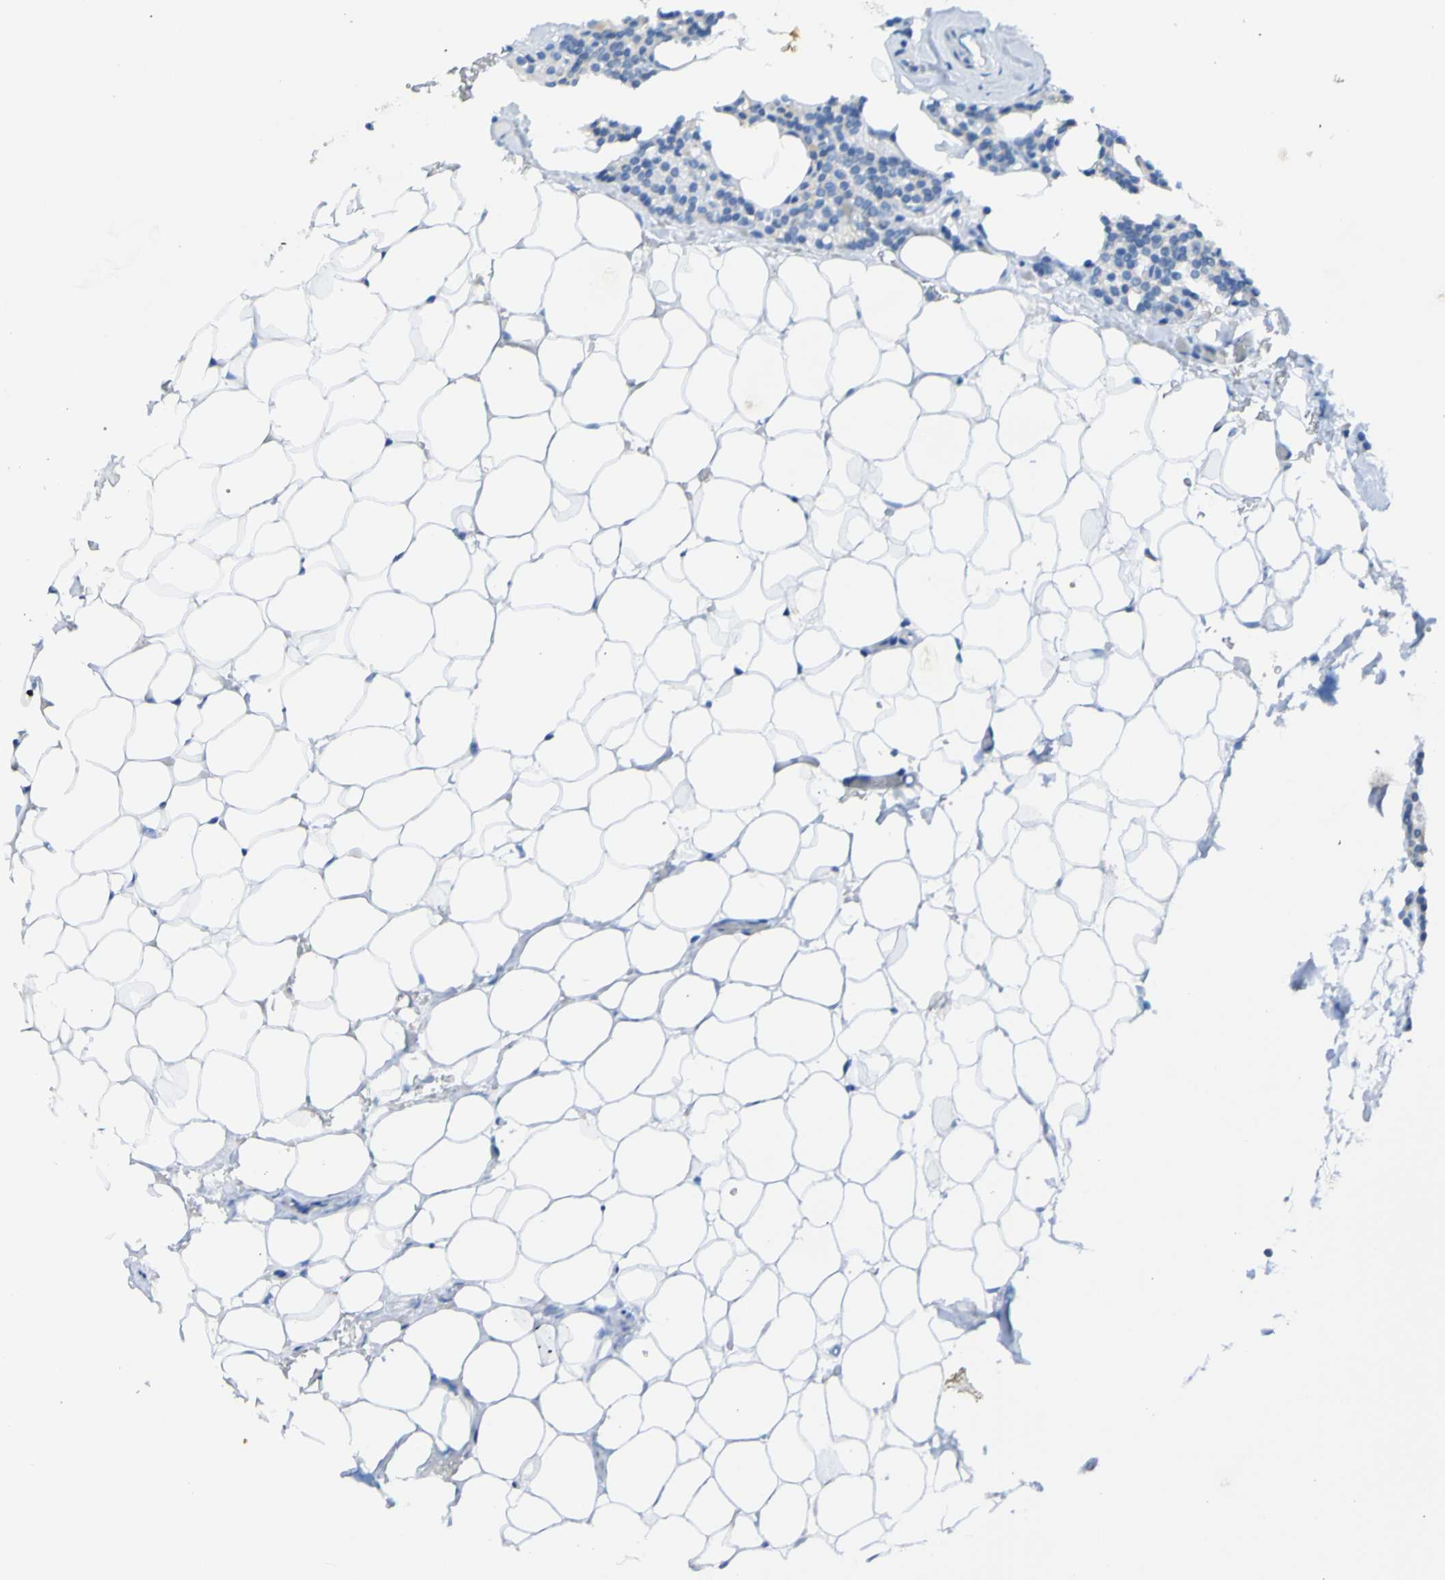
{"staining": {"intensity": "weak", "quantity": "<25%", "location": "cytoplasmic/membranous"}, "tissue": "parathyroid gland", "cell_type": "Glandular cells", "image_type": "normal", "snomed": [{"axis": "morphology", "description": "Normal tissue, NOS"}, {"axis": "morphology", "description": "Adenoma, NOS"}, {"axis": "topography", "description": "Parathyroid gland"}], "caption": "Image shows no significant protein positivity in glandular cells of unremarkable parathyroid gland. (Brightfield microscopy of DAB immunohistochemistry (IHC) at high magnification).", "gene": "ACMSD", "patient": {"sex": "female", "age": 51}}